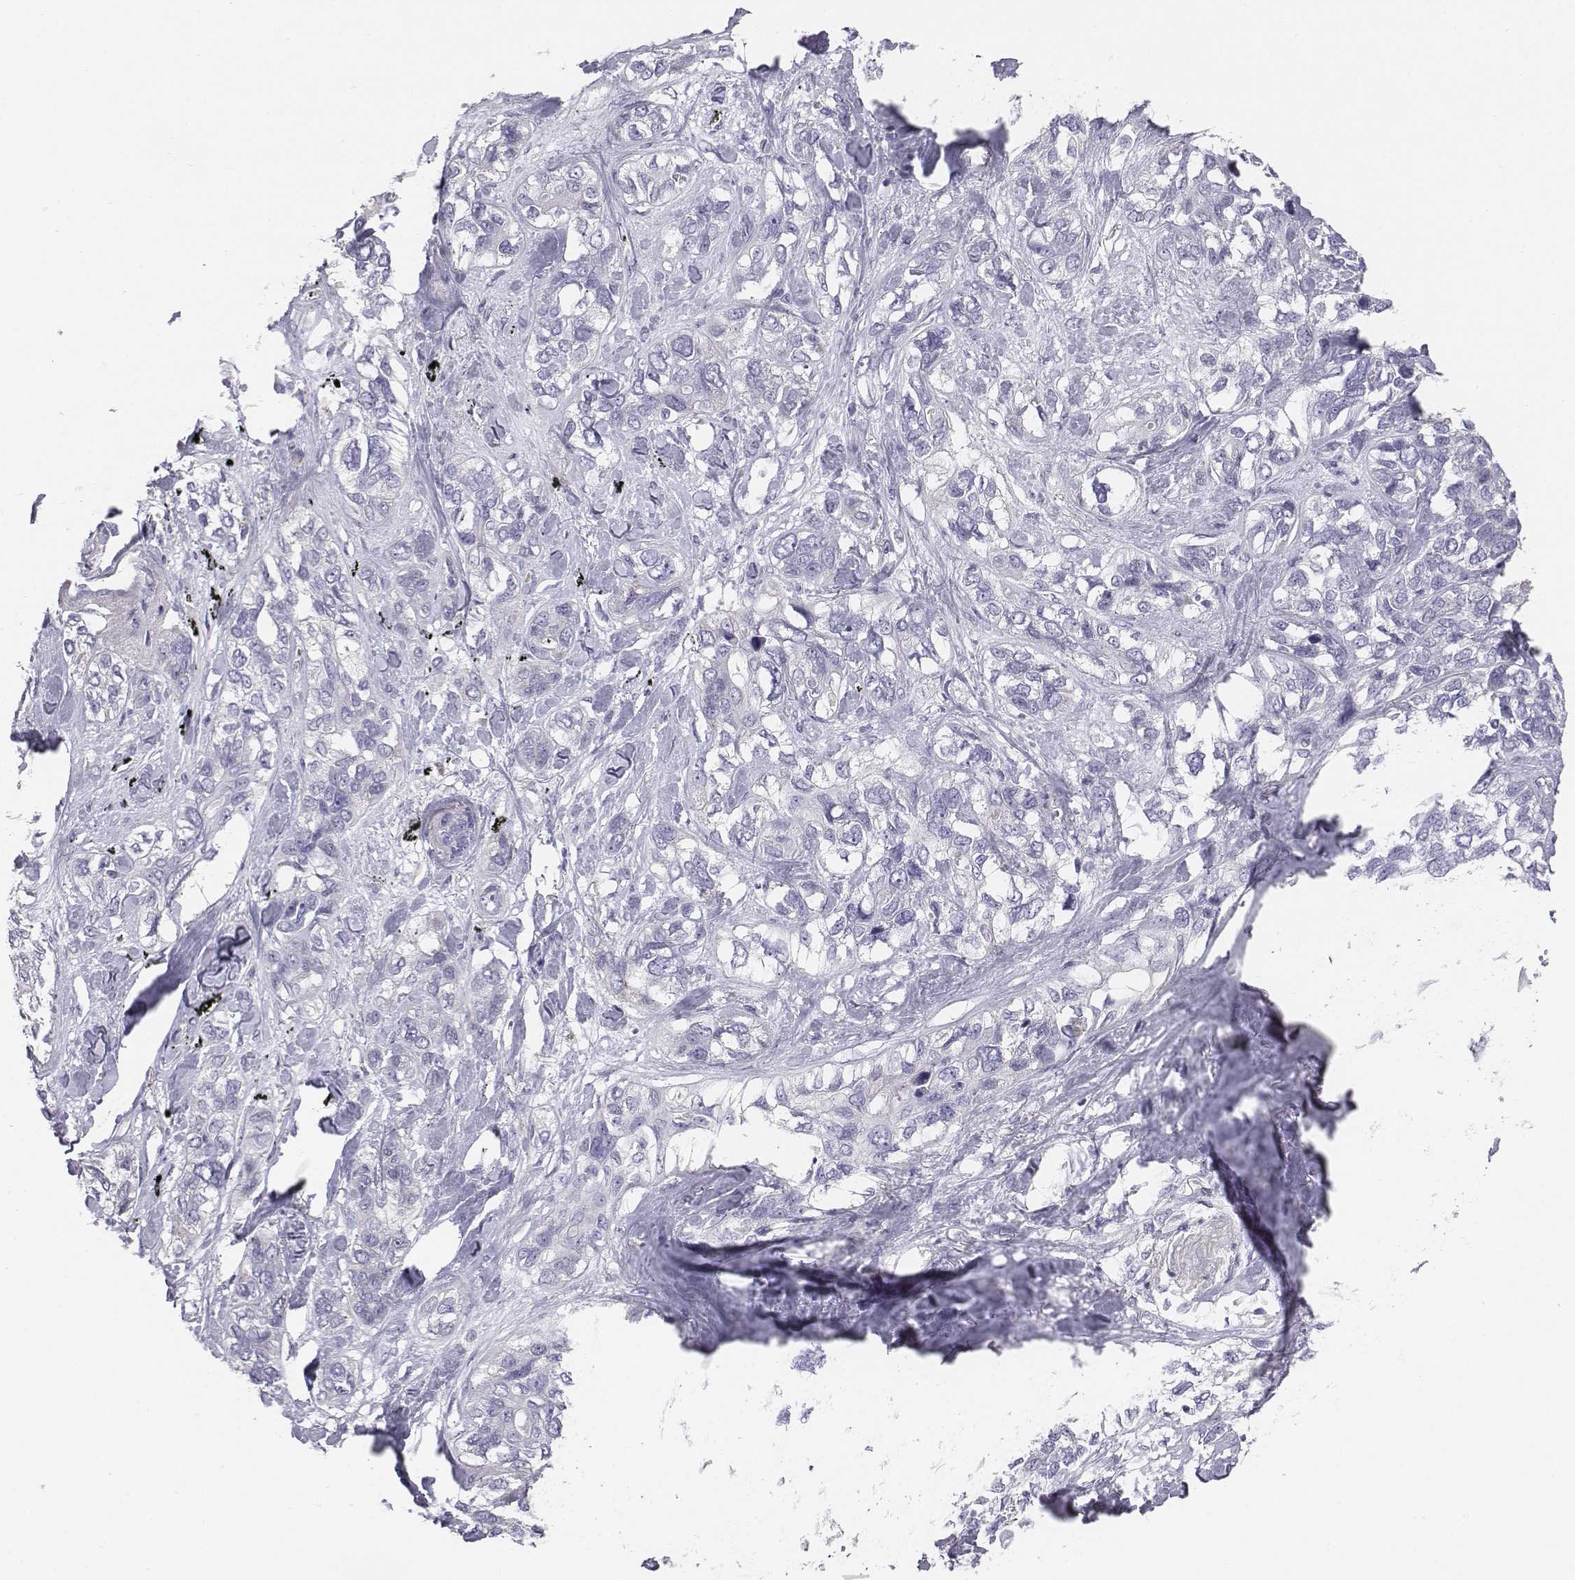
{"staining": {"intensity": "negative", "quantity": "none", "location": "none"}, "tissue": "lung cancer", "cell_type": "Tumor cells", "image_type": "cancer", "snomed": [{"axis": "morphology", "description": "Squamous cell carcinoma, NOS"}, {"axis": "topography", "description": "Lung"}], "caption": "Immunohistochemical staining of squamous cell carcinoma (lung) demonstrates no significant expression in tumor cells.", "gene": "CHST14", "patient": {"sex": "female", "age": 70}}